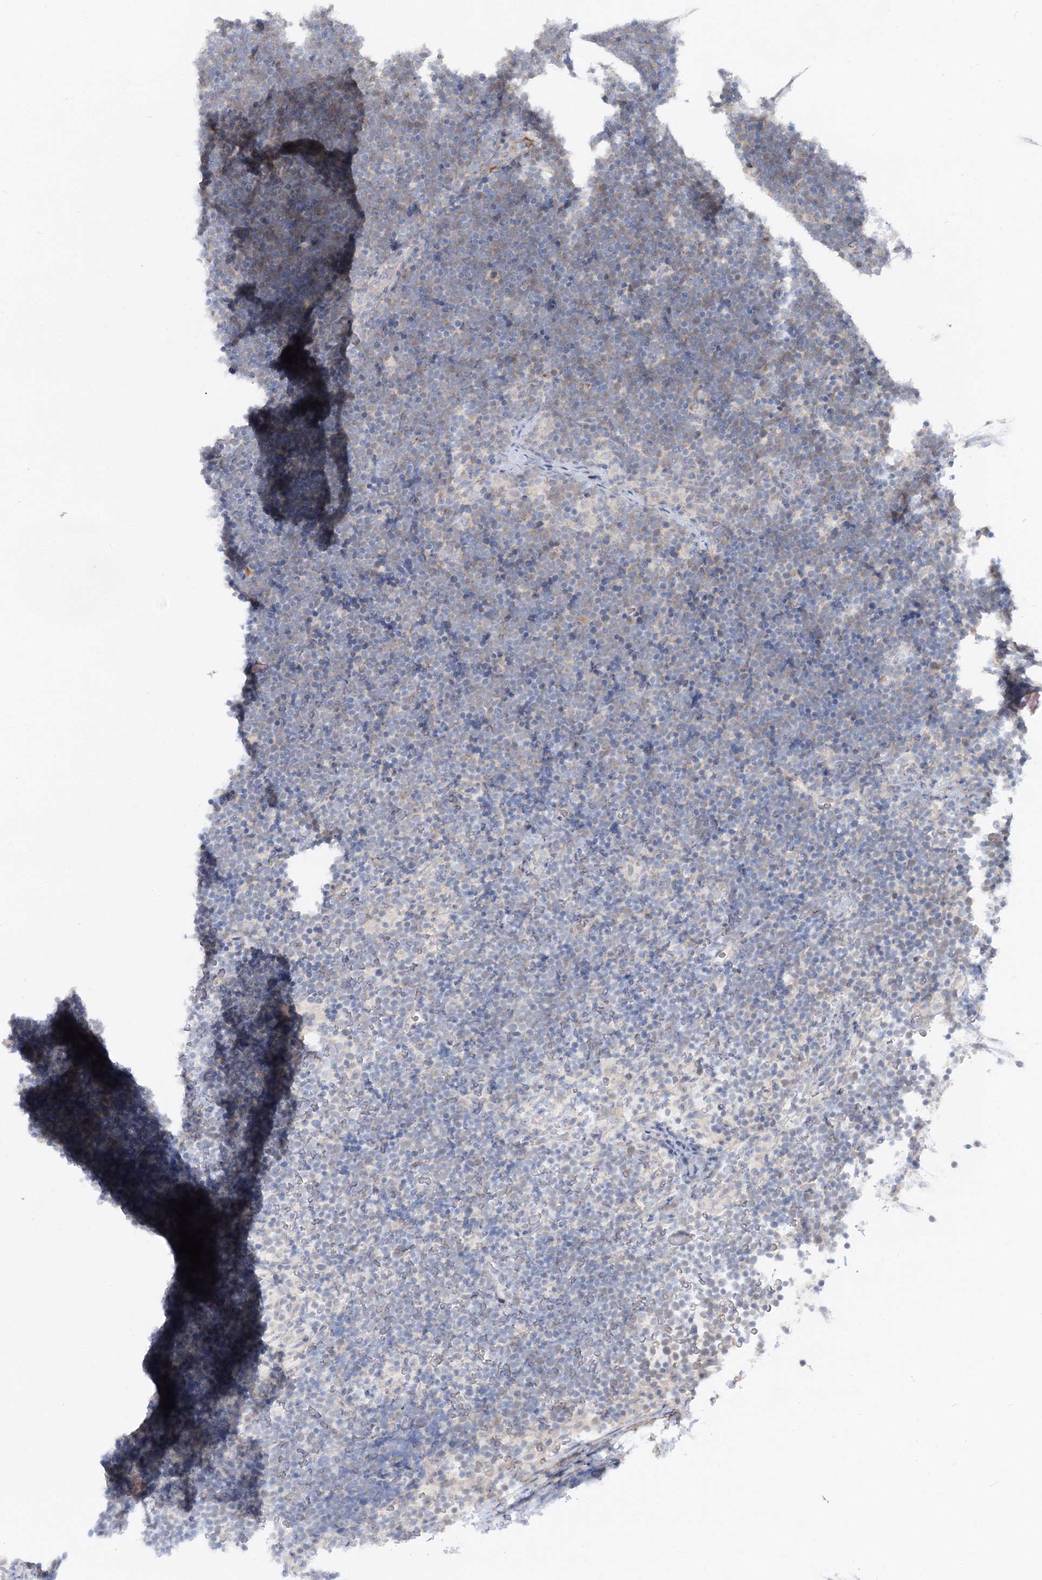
{"staining": {"intensity": "negative", "quantity": "none", "location": "none"}, "tissue": "lymphoma", "cell_type": "Tumor cells", "image_type": "cancer", "snomed": [{"axis": "morphology", "description": "Malignant lymphoma, non-Hodgkin's type, High grade"}, {"axis": "topography", "description": "Lymph node"}], "caption": "This is an IHC micrograph of lymphoma. There is no expression in tumor cells.", "gene": "FGF19", "patient": {"sex": "male", "age": 13}}